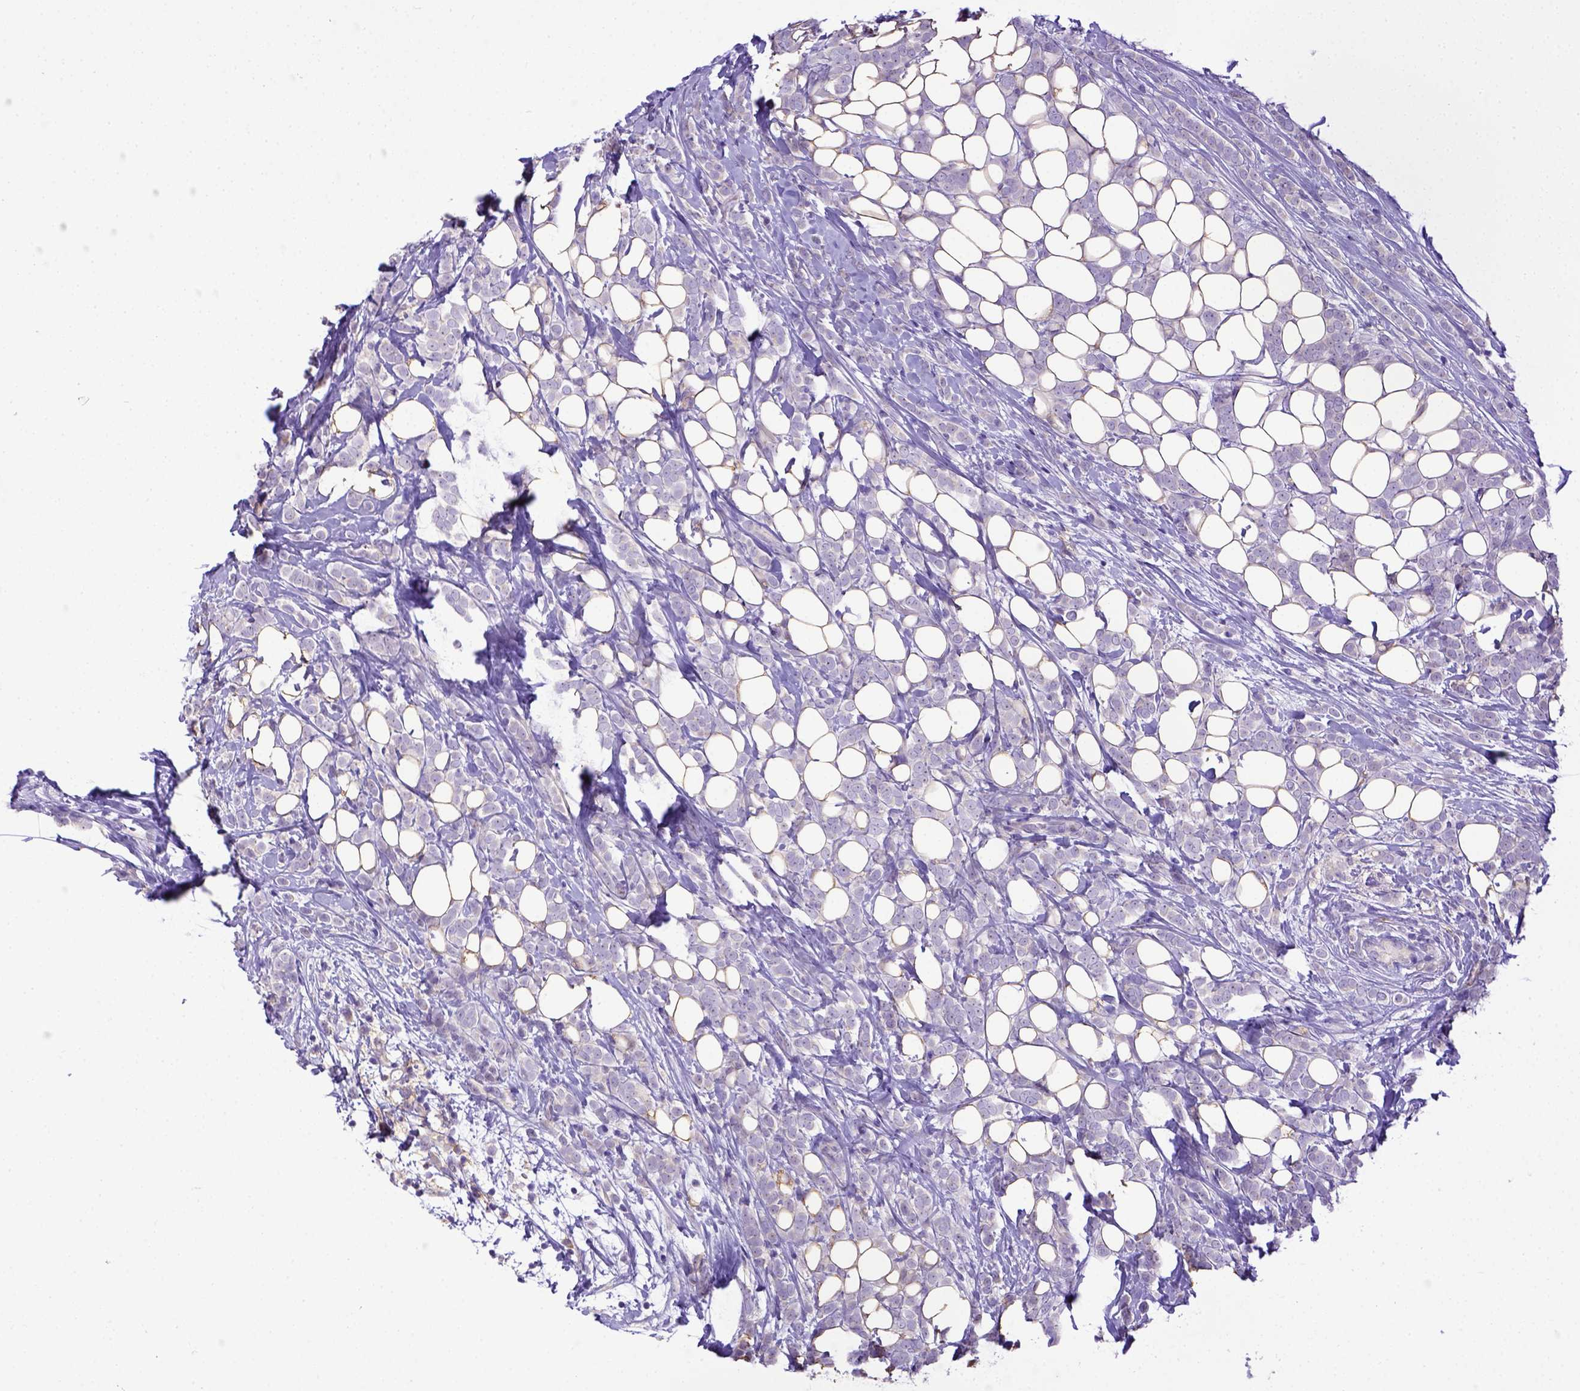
{"staining": {"intensity": "negative", "quantity": "none", "location": "none"}, "tissue": "breast cancer", "cell_type": "Tumor cells", "image_type": "cancer", "snomed": [{"axis": "morphology", "description": "Lobular carcinoma"}, {"axis": "topography", "description": "Breast"}], "caption": "DAB immunohistochemical staining of human breast cancer demonstrates no significant positivity in tumor cells.", "gene": "CD40", "patient": {"sex": "female", "age": 49}}